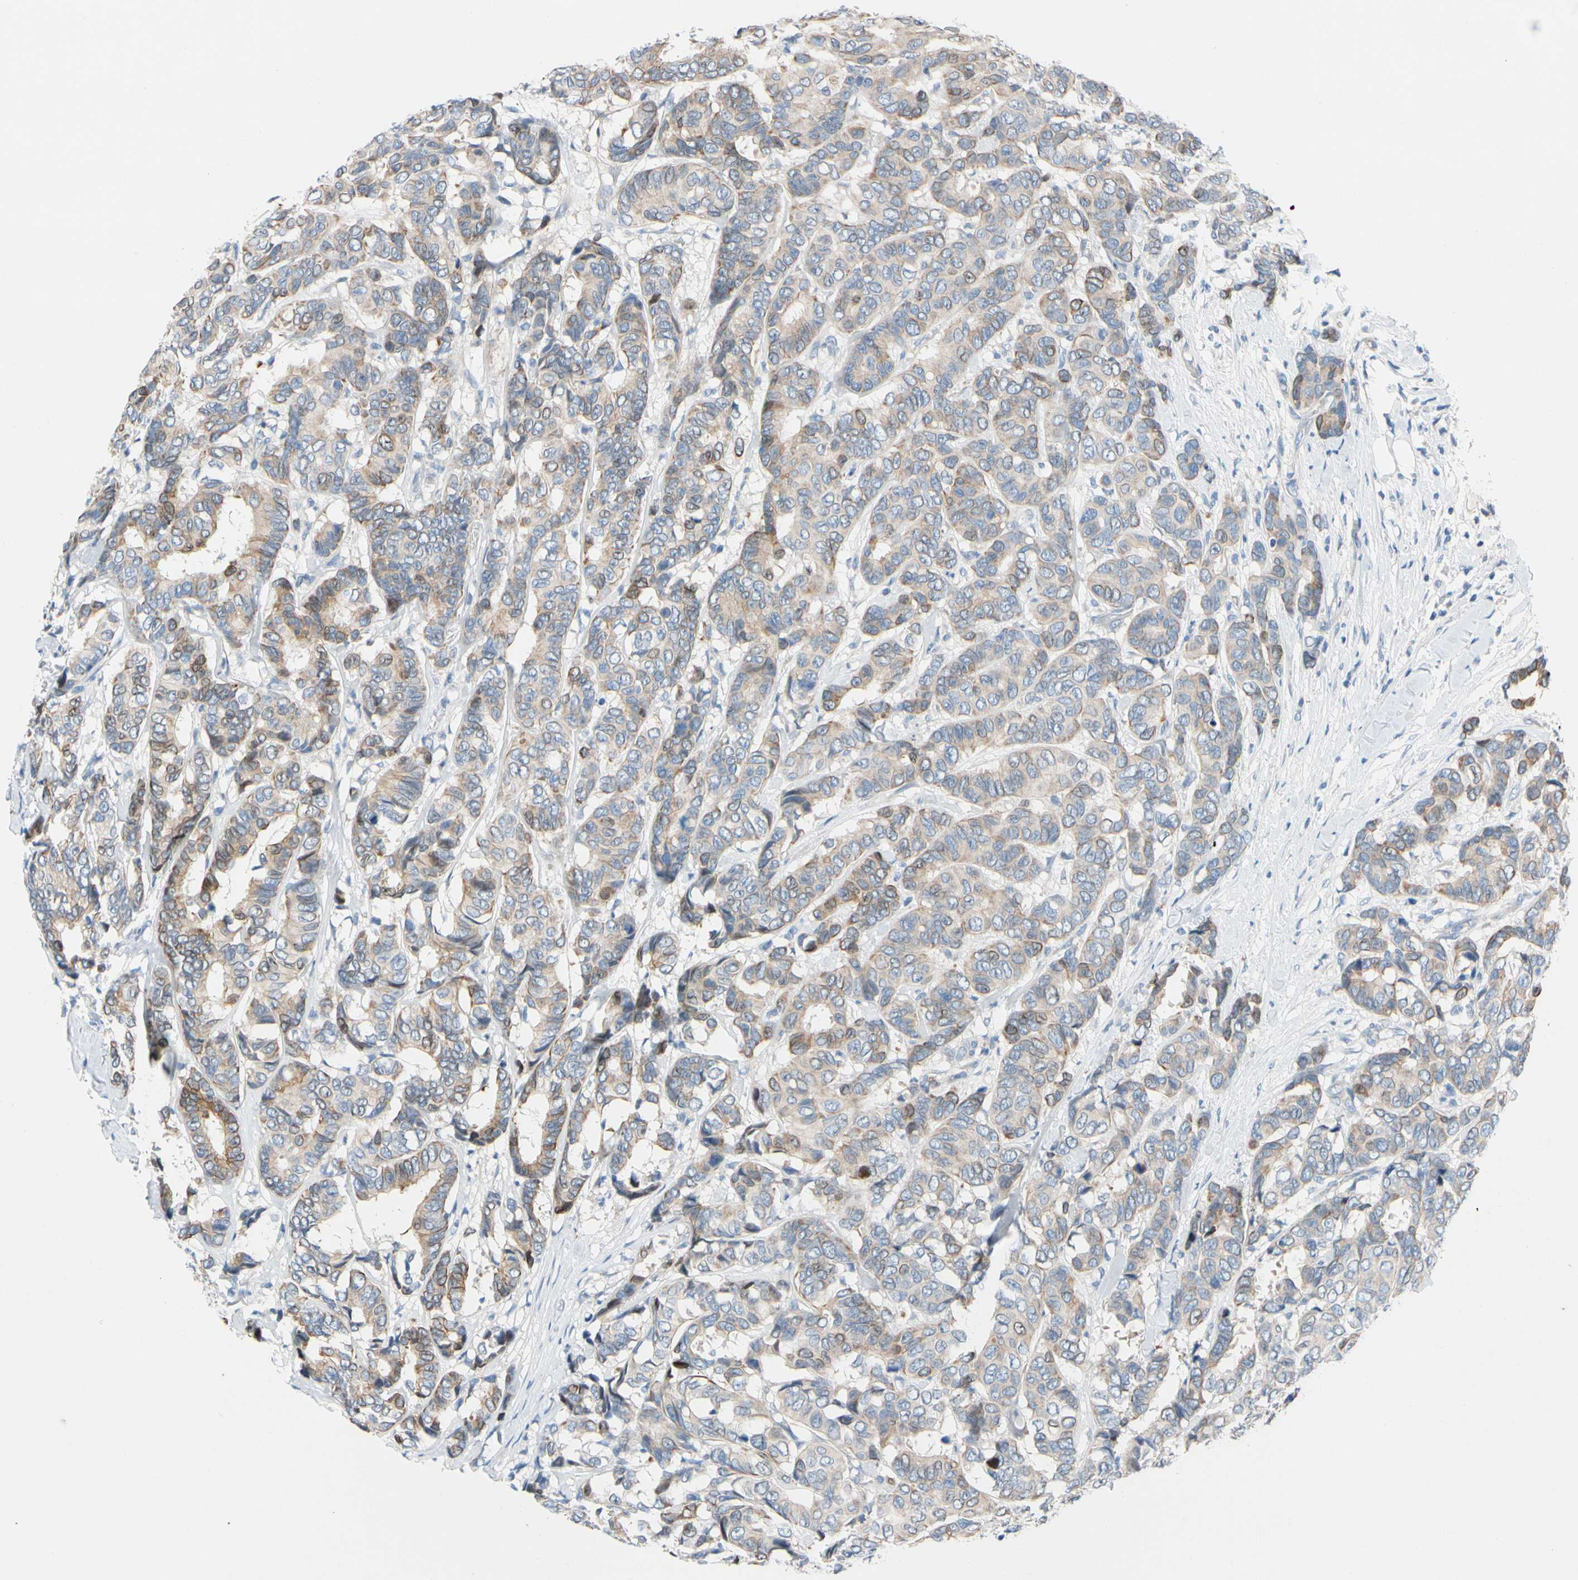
{"staining": {"intensity": "weak", "quantity": ">75%", "location": "cytoplasmic/membranous"}, "tissue": "breast cancer", "cell_type": "Tumor cells", "image_type": "cancer", "snomed": [{"axis": "morphology", "description": "Duct carcinoma"}, {"axis": "topography", "description": "Breast"}], "caption": "The micrograph exhibits a brown stain indicating the presence of a protein in the cytoplasmic/membranous of tumor cells in breast cancer (intraductal carcinoma).", "gene": "ZNF132", "patient": {"sex": "female", "age": 87}}